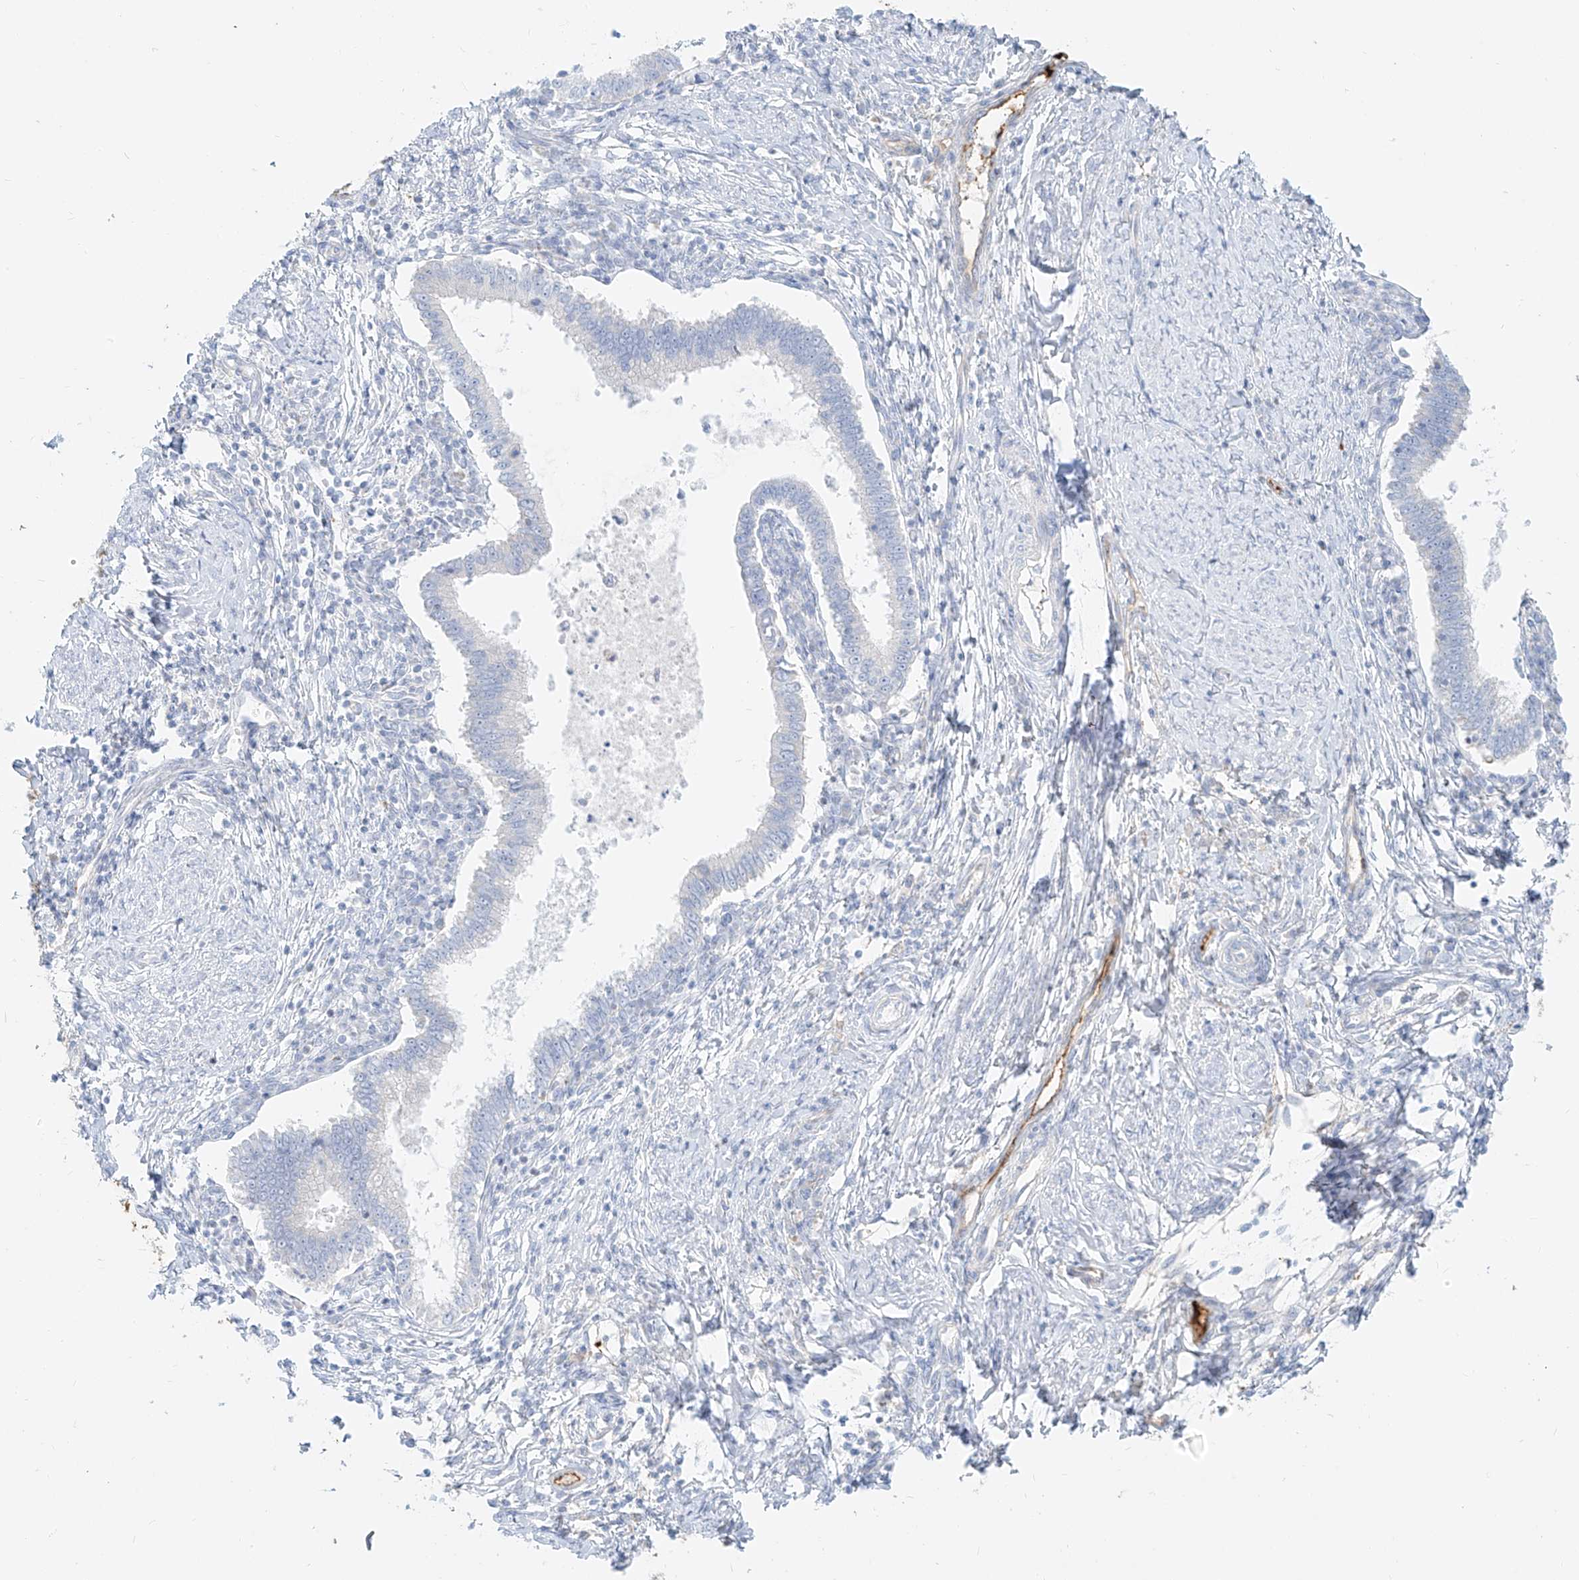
{"staining": {"intensity": "negative", "quantity": "none", "location": "none"}, "tissue": "cervical cancer", "cell_type": "Tumor cells", "image_type": "cancer", "snomed": [{"axis": "morphology", "description": "Adenocarcinoma, NOS"}, {"axis": "topography", "description": "Cervix"}], "caption": "A histopathology image of adenocarcinoma (cervical) stained for a protein reveals no brown staining in tumor cells.", "gene": "OCSTAMP", "patient": {"sex": "female", "age": 36}}